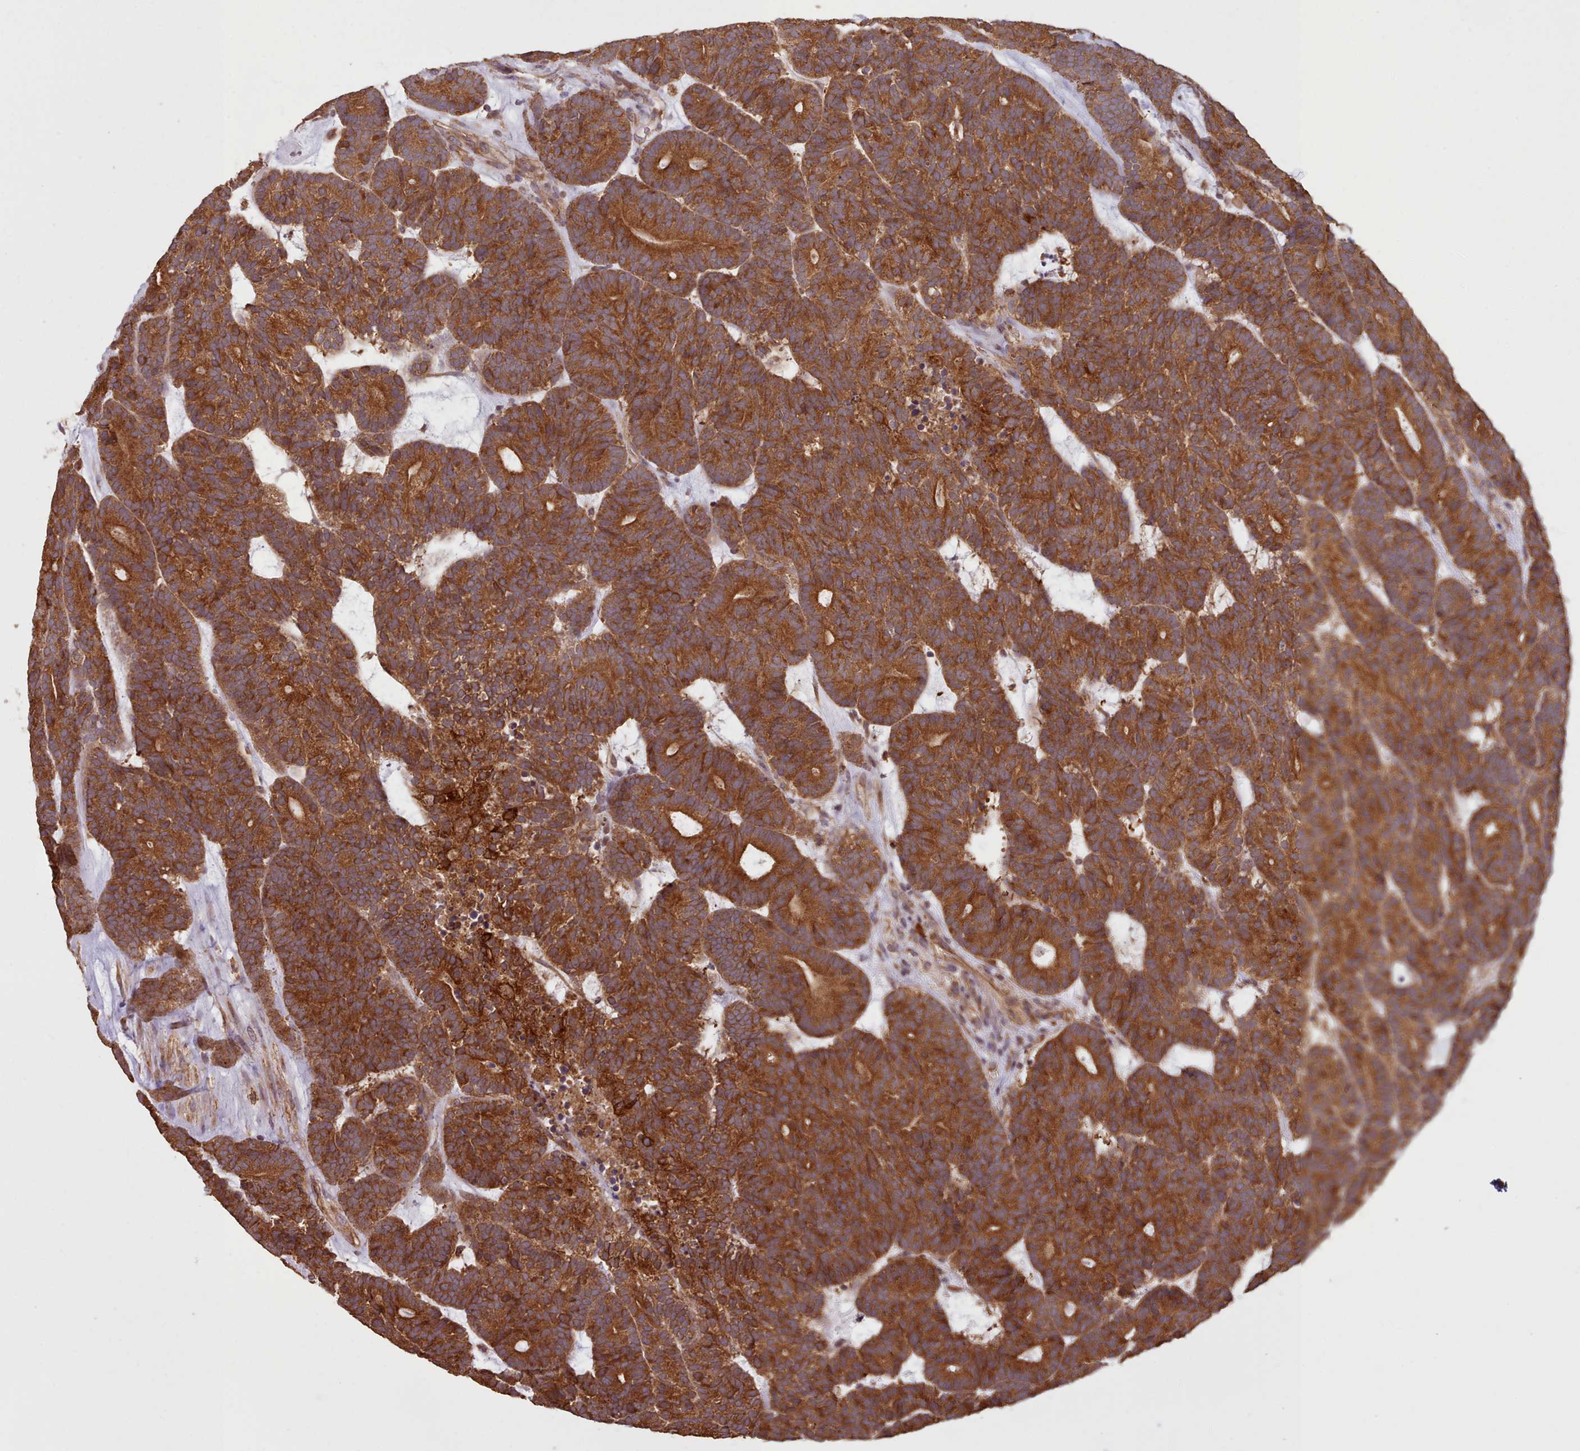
{"staining": {"intensity": "strong", "quantity": ">75%", "location": "cytoplasmic/membranous"}, "tissue": "head and neck cancer", "cell_type": "Tumor cells", "image_type": "cancer", "snomed": [{"axis": "morphology", "description": "Adenocarcinoma, NOS"}, {"axis": "topography", "description": "Head-Neck"}], "caption": "Human head and neck cancer (adenocarcinoma) stained with a brown dye exhibits strong cytoplasmic/membranous positive staining in approximately >75% of tumor cells.", "gene": "CRYBG1", "patient": {"sex": "female", "age": 81}}